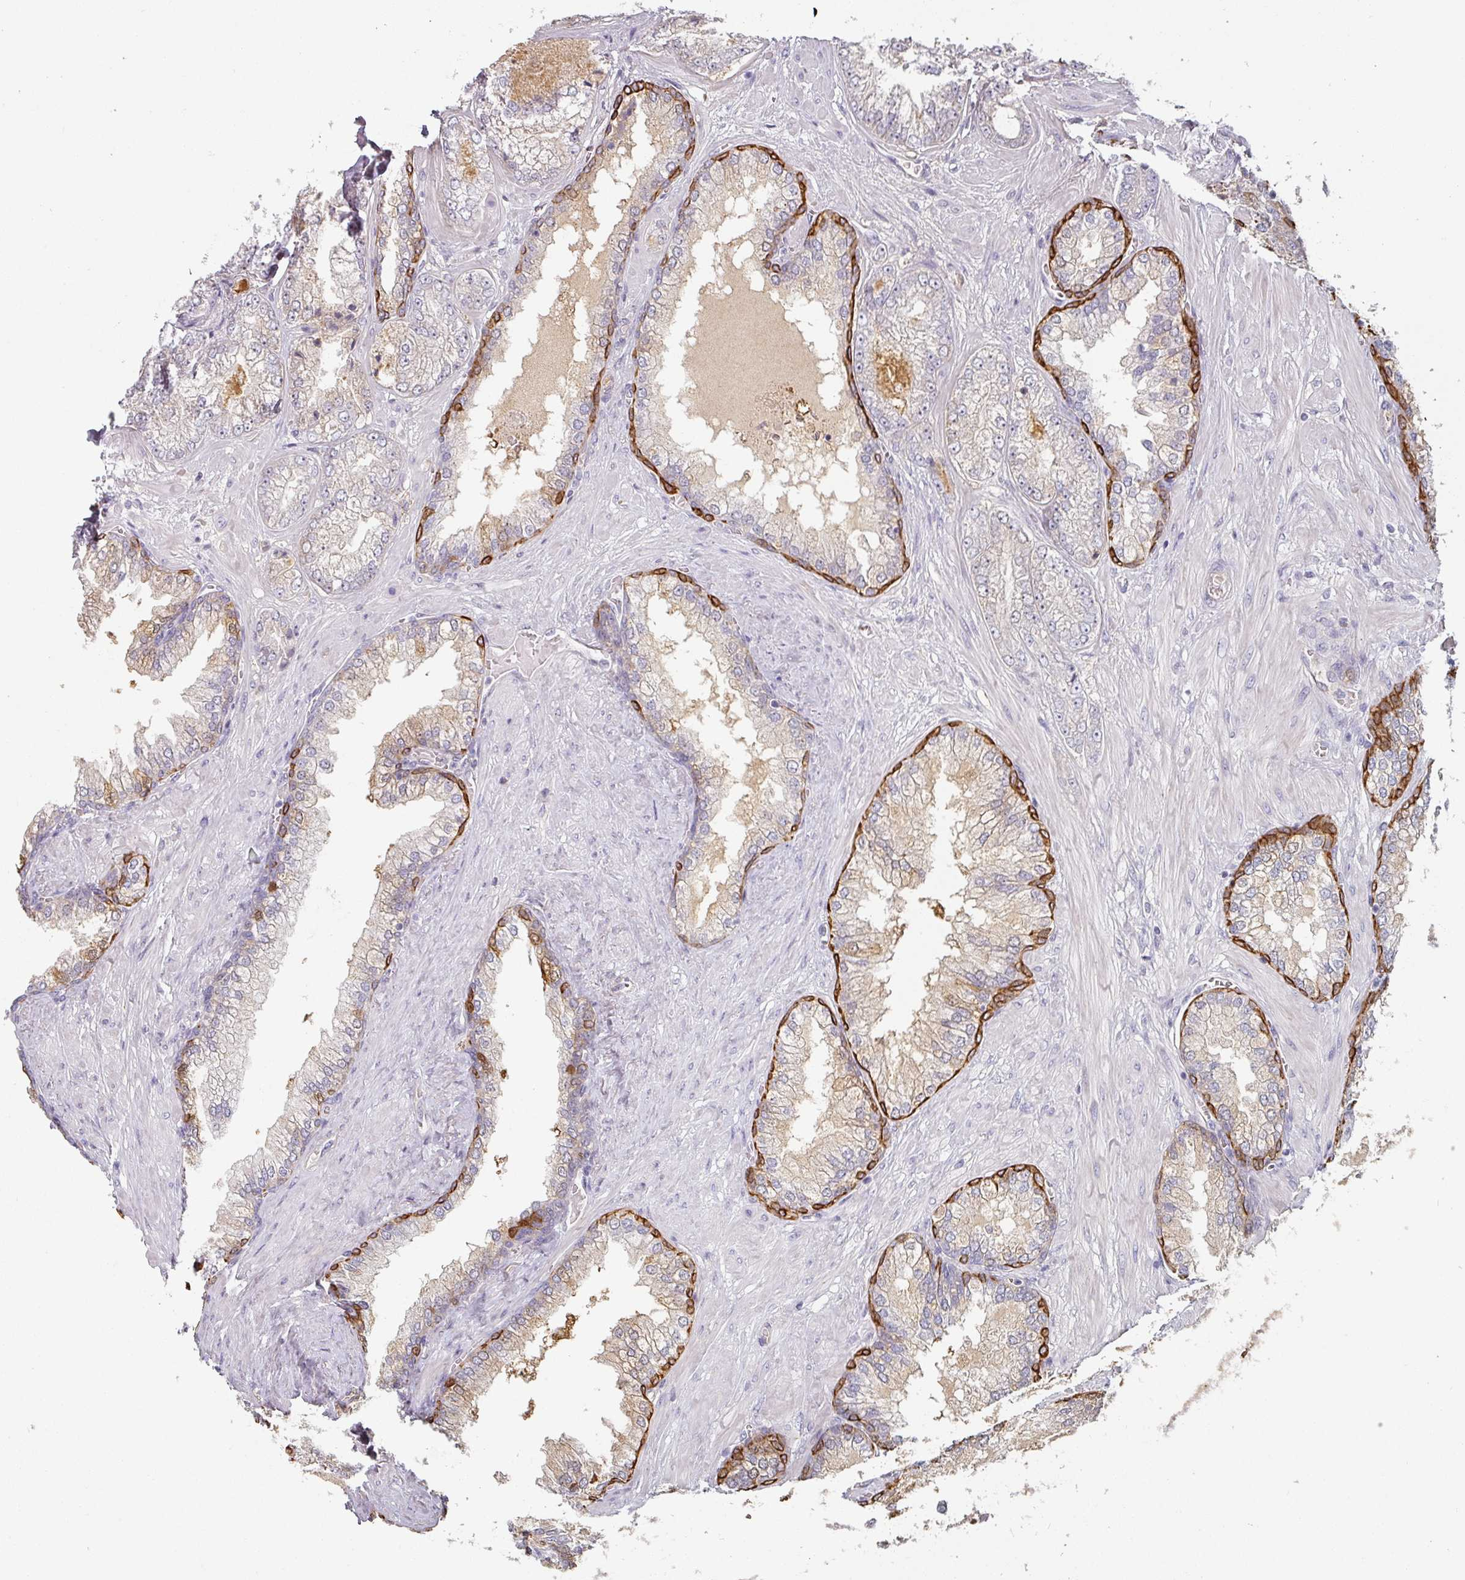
{"staining": {"intensity": "weak", "quantity": "<25%", "location": "cytoplasmic/membranous"}, "tissue": "prostate cancer", "cell_type": "Tumor cells", "image_type": "cancer", "snomed": [{"axis": "morphology", "description": "Adenocarcinoma, Low grade"}, {"axis": "topography", "description": "Prostate"}], "caption": "DAB (3,3'-diaminobenzidine) immunohistochemical staining of human prostate cancer exhibits no significant staining in tumor cells.", "gene": "CEP78", "patient": {"sex": "male", "age": 57}}